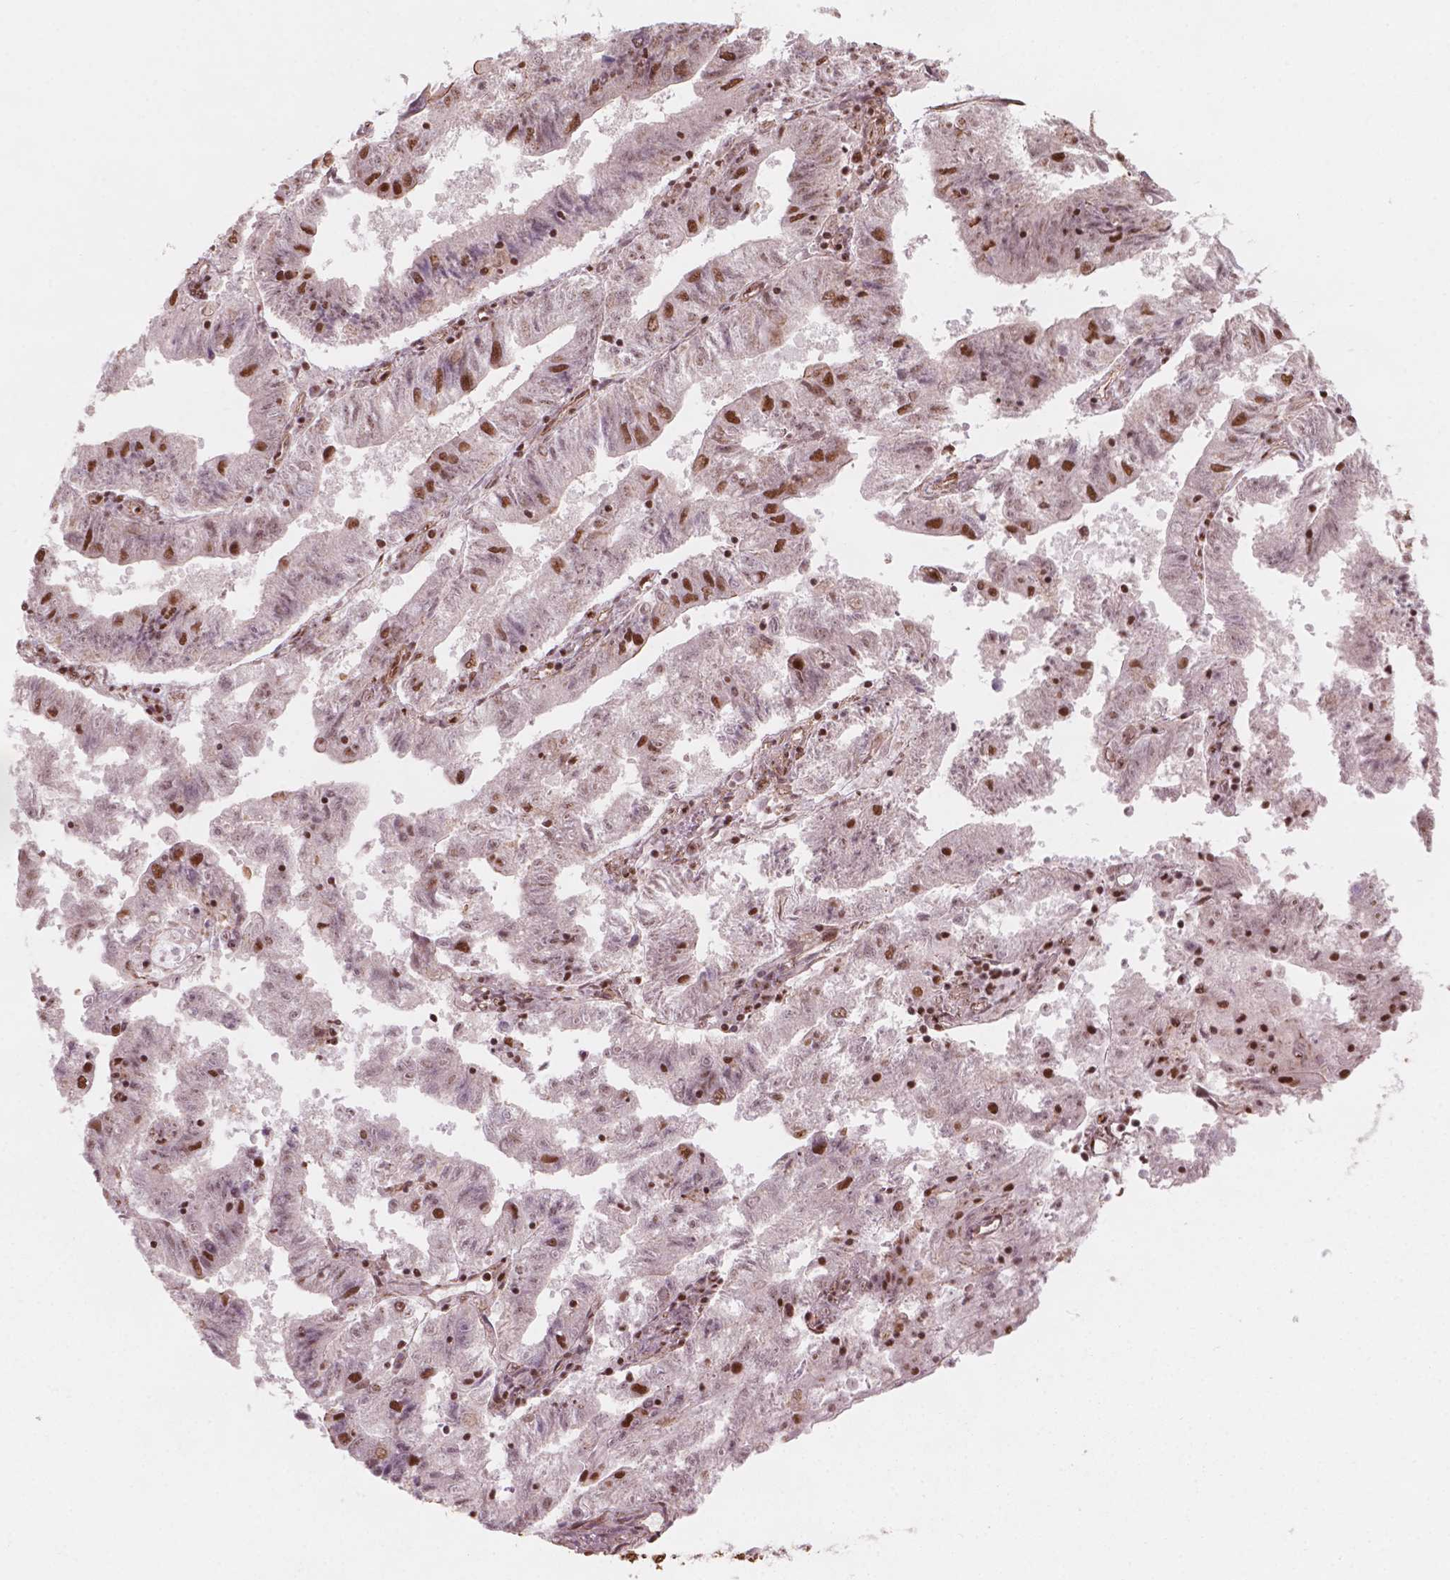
{"staining": {"intensity": "strong", "quantity": "25%-75%", "location": "nuclear"}, "tissue": "endometrial cancer", "cell_type": "Tumor cells", "image_type": "cancer", "snomed": [{"axis": "morphology", "description": "Adenocarcinoma, NOS"}, {"axis": "topography", "description": "Endometrium"}], "caption": "The histopathology image displays staining of endometrial cancer (adenocarcinoma), revealing strong nuclear protein expression (brown color) within tumor cells.", "gene": "GTF3C5", "patient": {"sex": "female", "age": 82}}